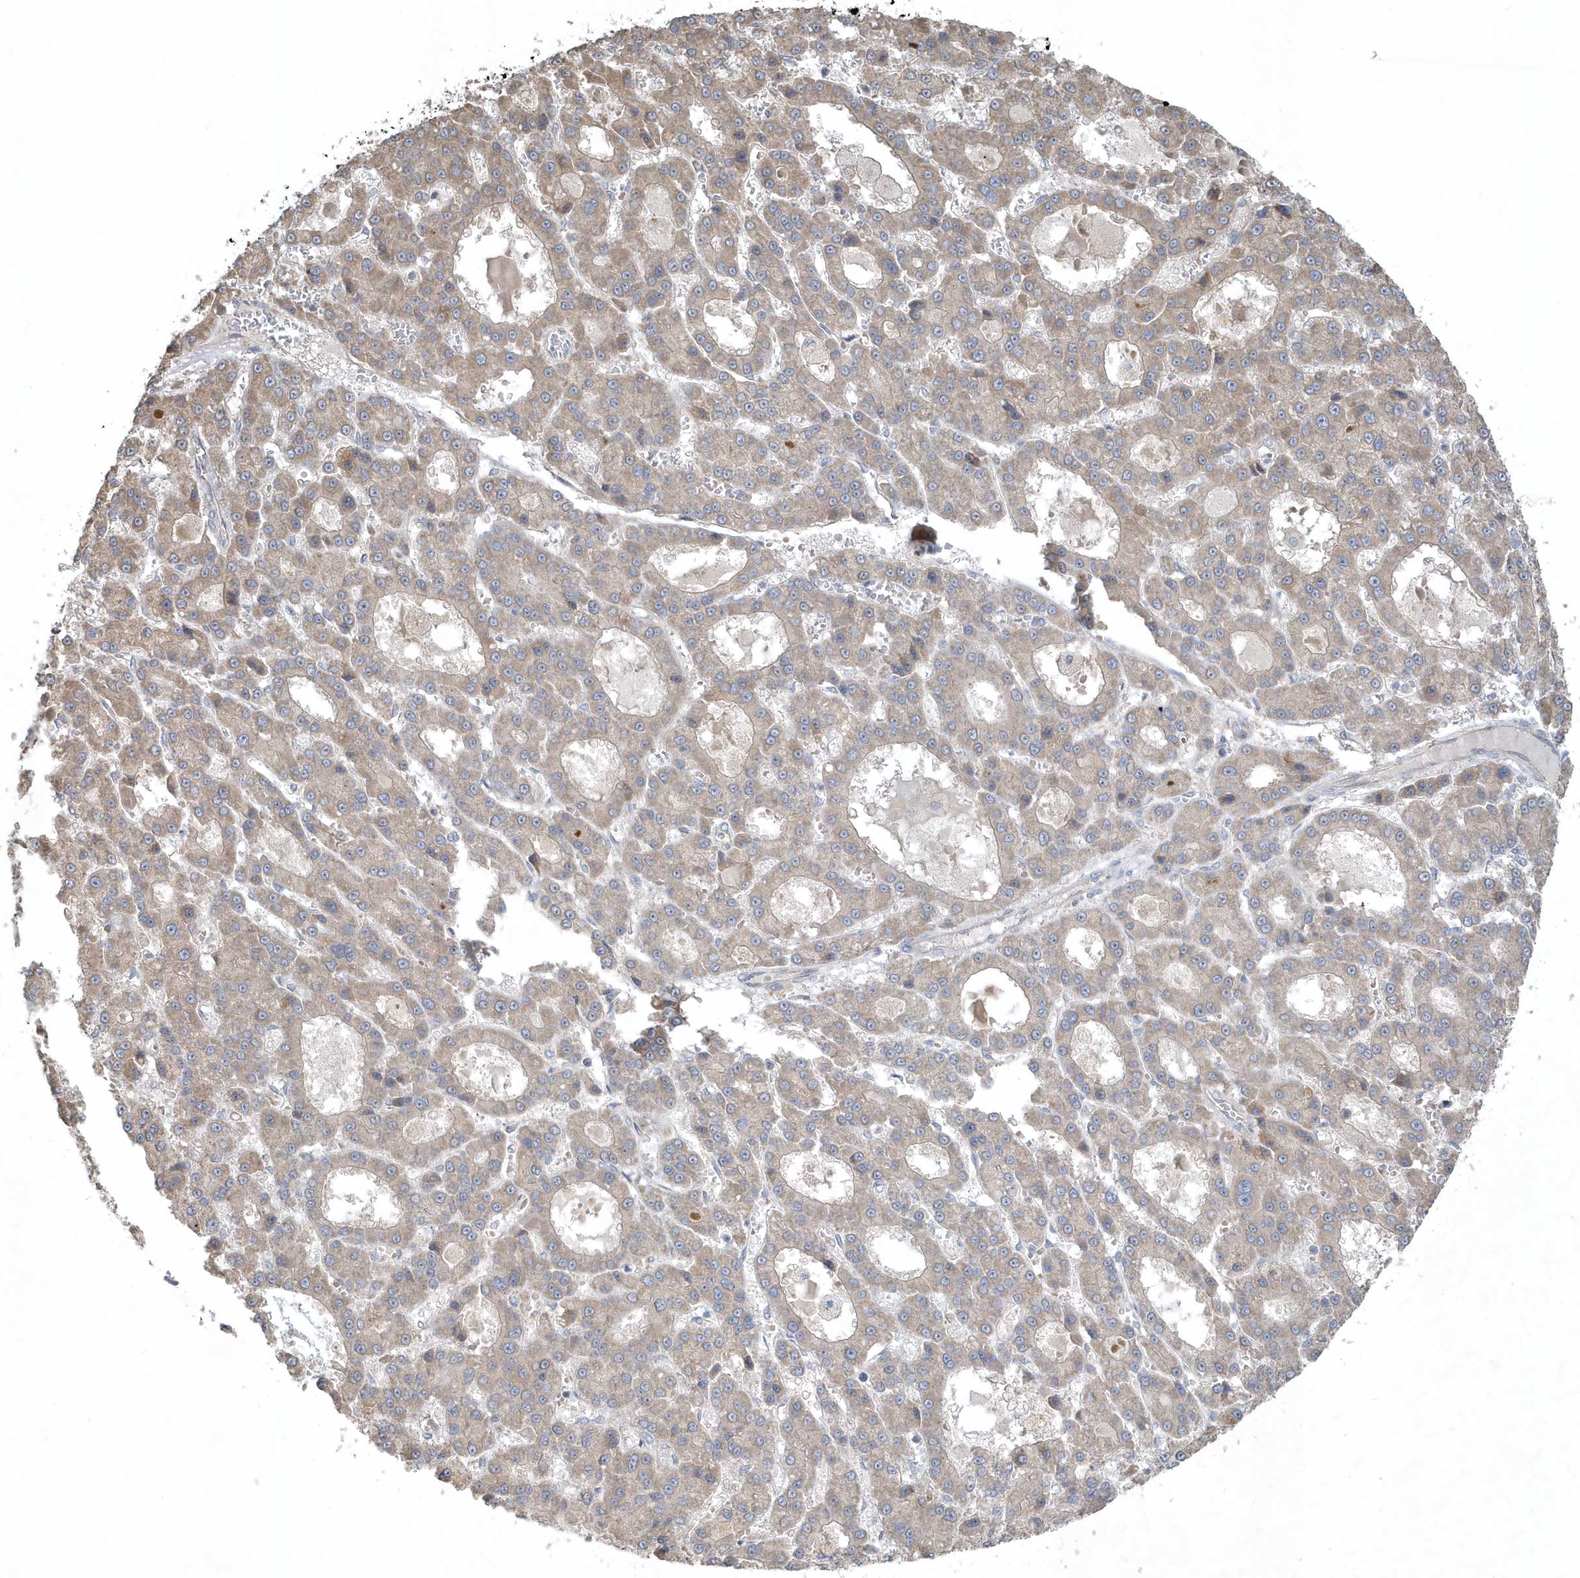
{"staining": {"intensity": "weak", "quantity": "<25%", "location": "cytoplasmic/membranous"}, "tissue": "liver cancer", "cell_type": "Tumor cells", "image_type": "cancer", "snomed": [{"axis": "morphology", "description": "Carcinoma, Hepatocellular, NOS"}, {"axis": "topography", "description": "Liver"}], "caption": "Immunohistochemistry micrograph of neoplastic tissue: hepatocellular carcinoma (liver) stained with DAB (3,3'-diaminobenzidine) exhibits no significant protein staining in tumor cells. Brightfield microscopy of IHC stained with DAB (3,3'-diaminobenzidine) (brown) and hematoxylin (blue), captured at high magnification.", "gene": "THG1L", "patient": {"sex": "male", "age": 70}}